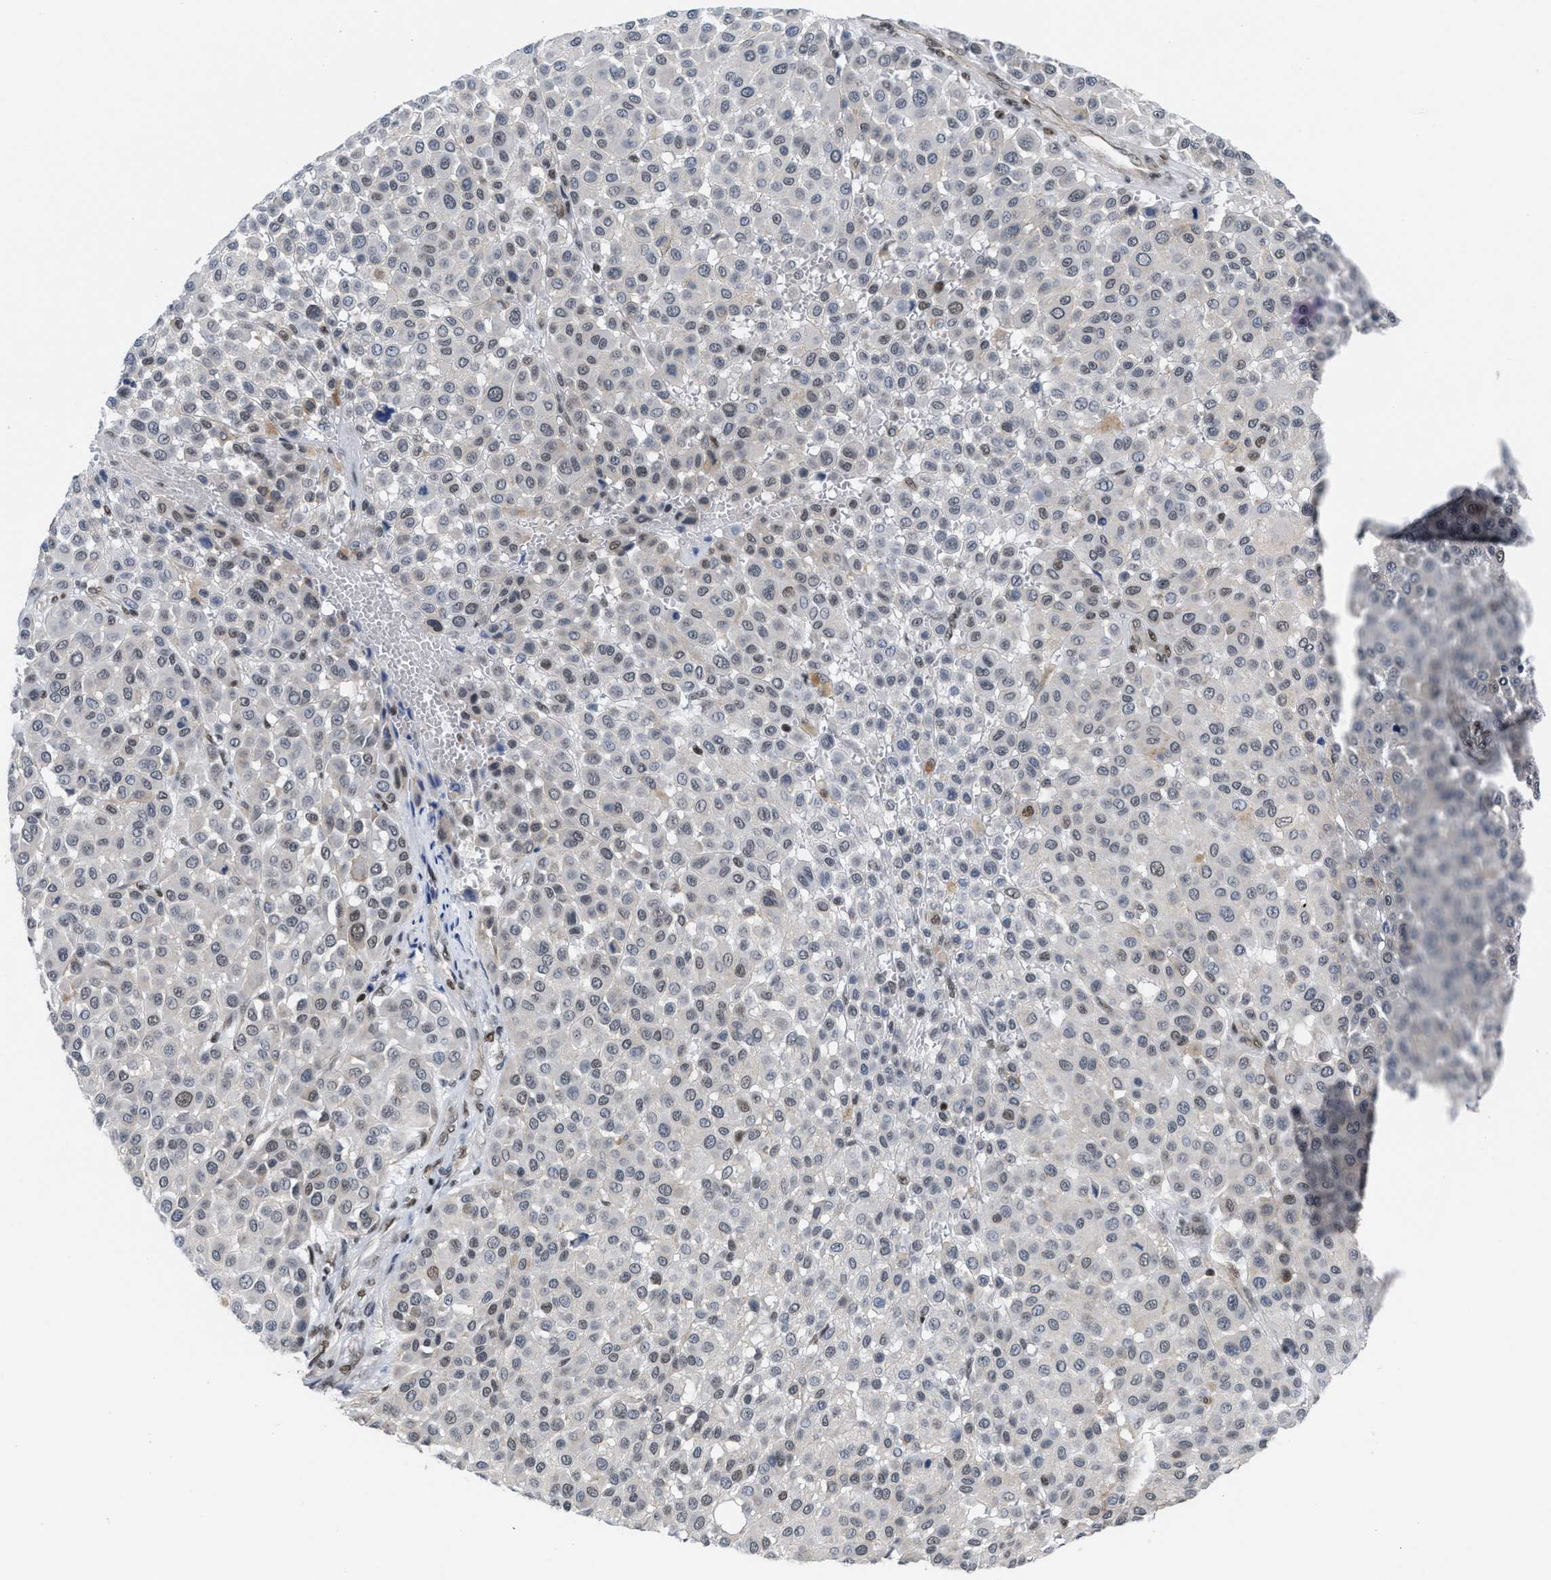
{"staining": {"intensity": "weak", "quantity": "<25%", "location": "nuclear"}, "tissue": "melanoma", "cell_type": "Tumor cells", "image_type": "cancer", "snomed": [{"axis": "morphology", "description": "Malignant melanoma, Metastatic site"}, {"axis": "topography", "description": "Soft tissue"}], "caption": "Immunohistochemistry (IHC) micrograph of melanoma stained for a protein (brown), which demonstrates no positivity in tumor cells.", "gene": "MIER1", "patient": {"sex": "male", "age": 41}}